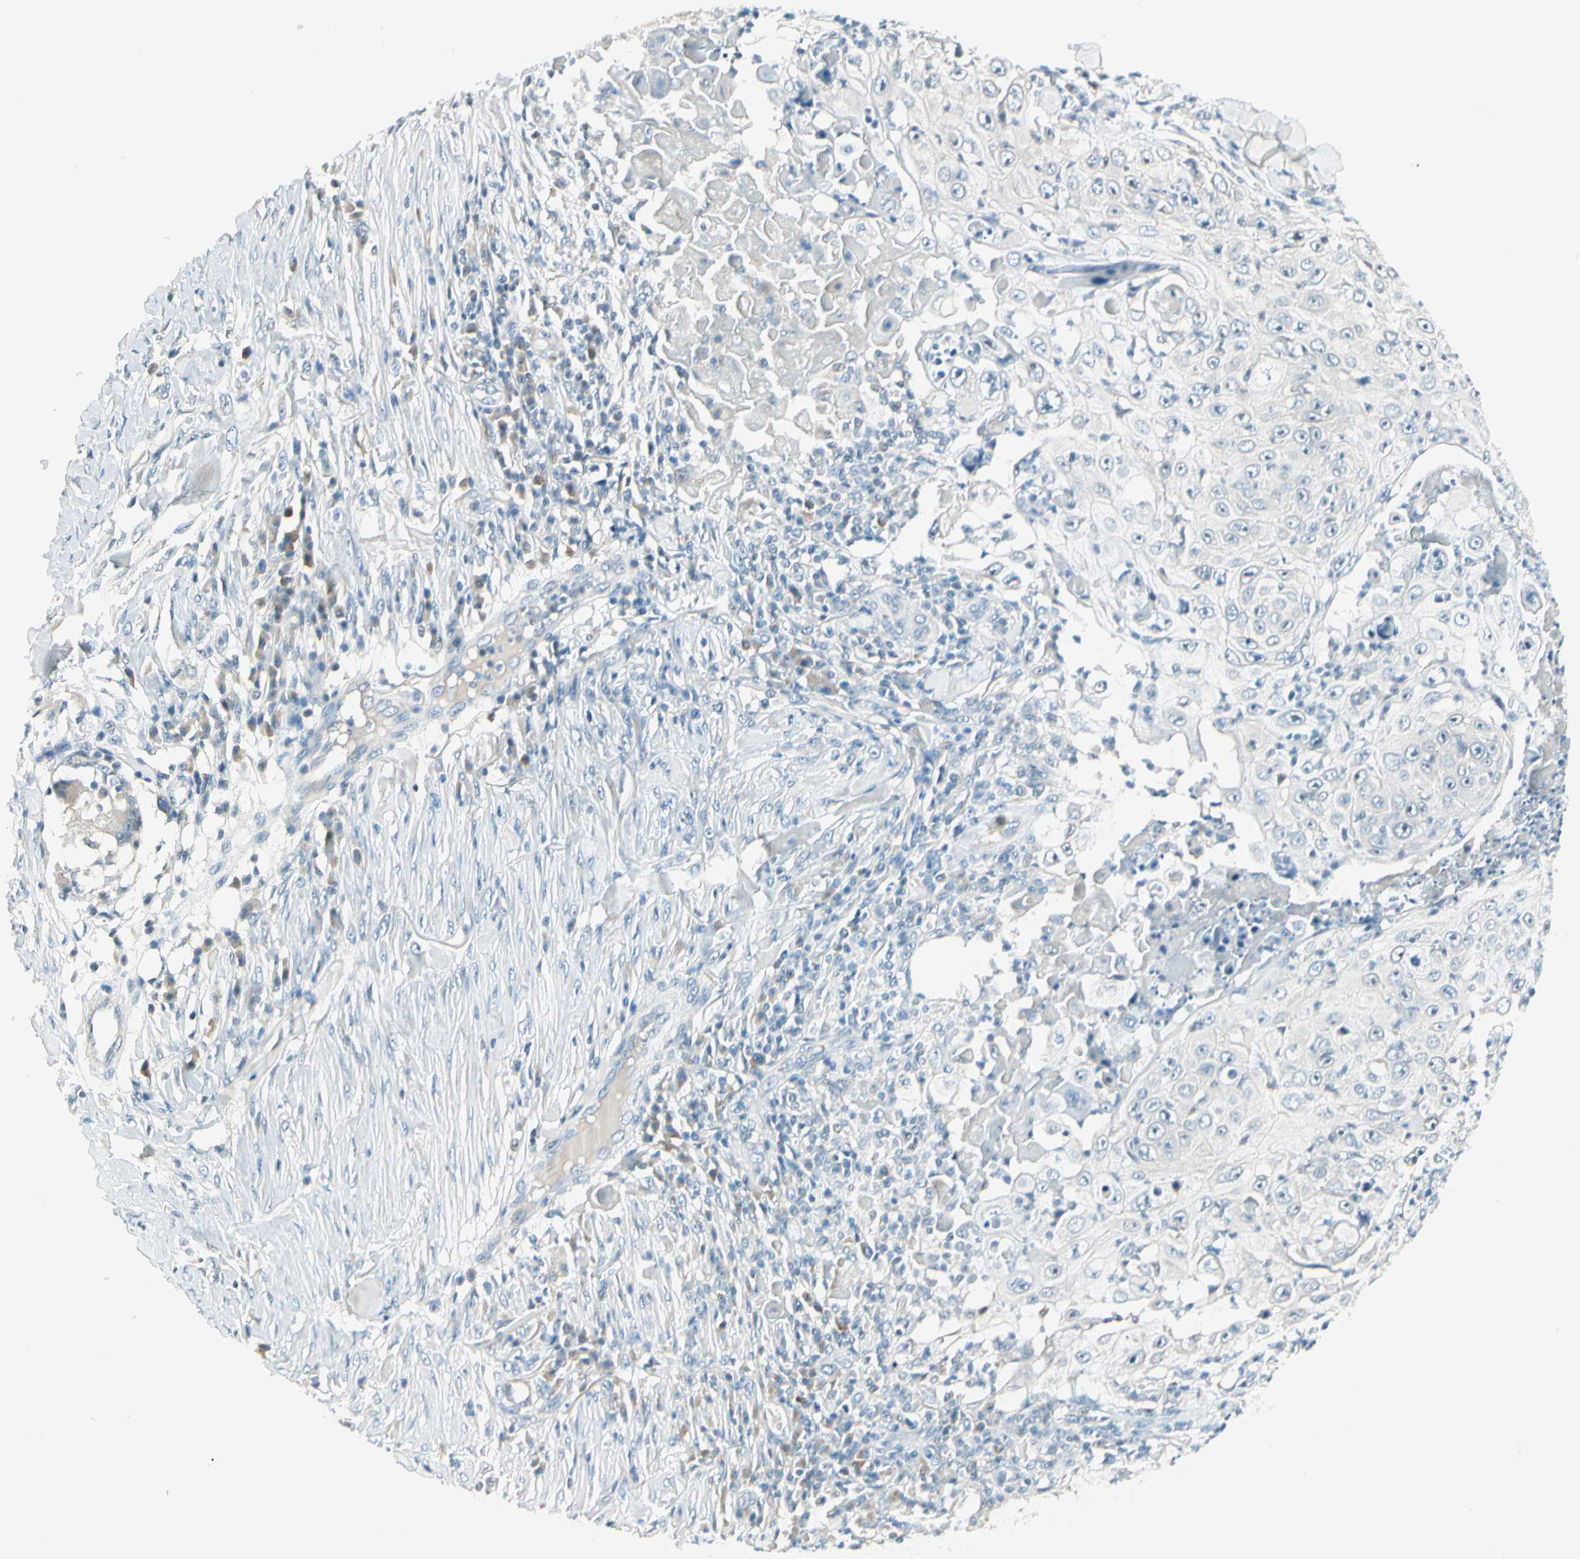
{"staining": {"intensity": "negative", "quantity": "none", "location": "none"}, "tissue": "skin cancer", "cell_type": "Tumor cells", "image_type": "cancer", "snomed": [{"axis": "morphology", "description": "Squamous cell carcinoma, NOS"}, {"axis": "topography", "description": "Skin"}], "caption": "A high-resolution photomicrograph shows immunohistochemistry staining of skin cancer (squamous cell carcinoma), which shows no significant expression in tumor cells.", "gene": "ZSCAN1", "patient": {"sex": "male", "age": 86}}